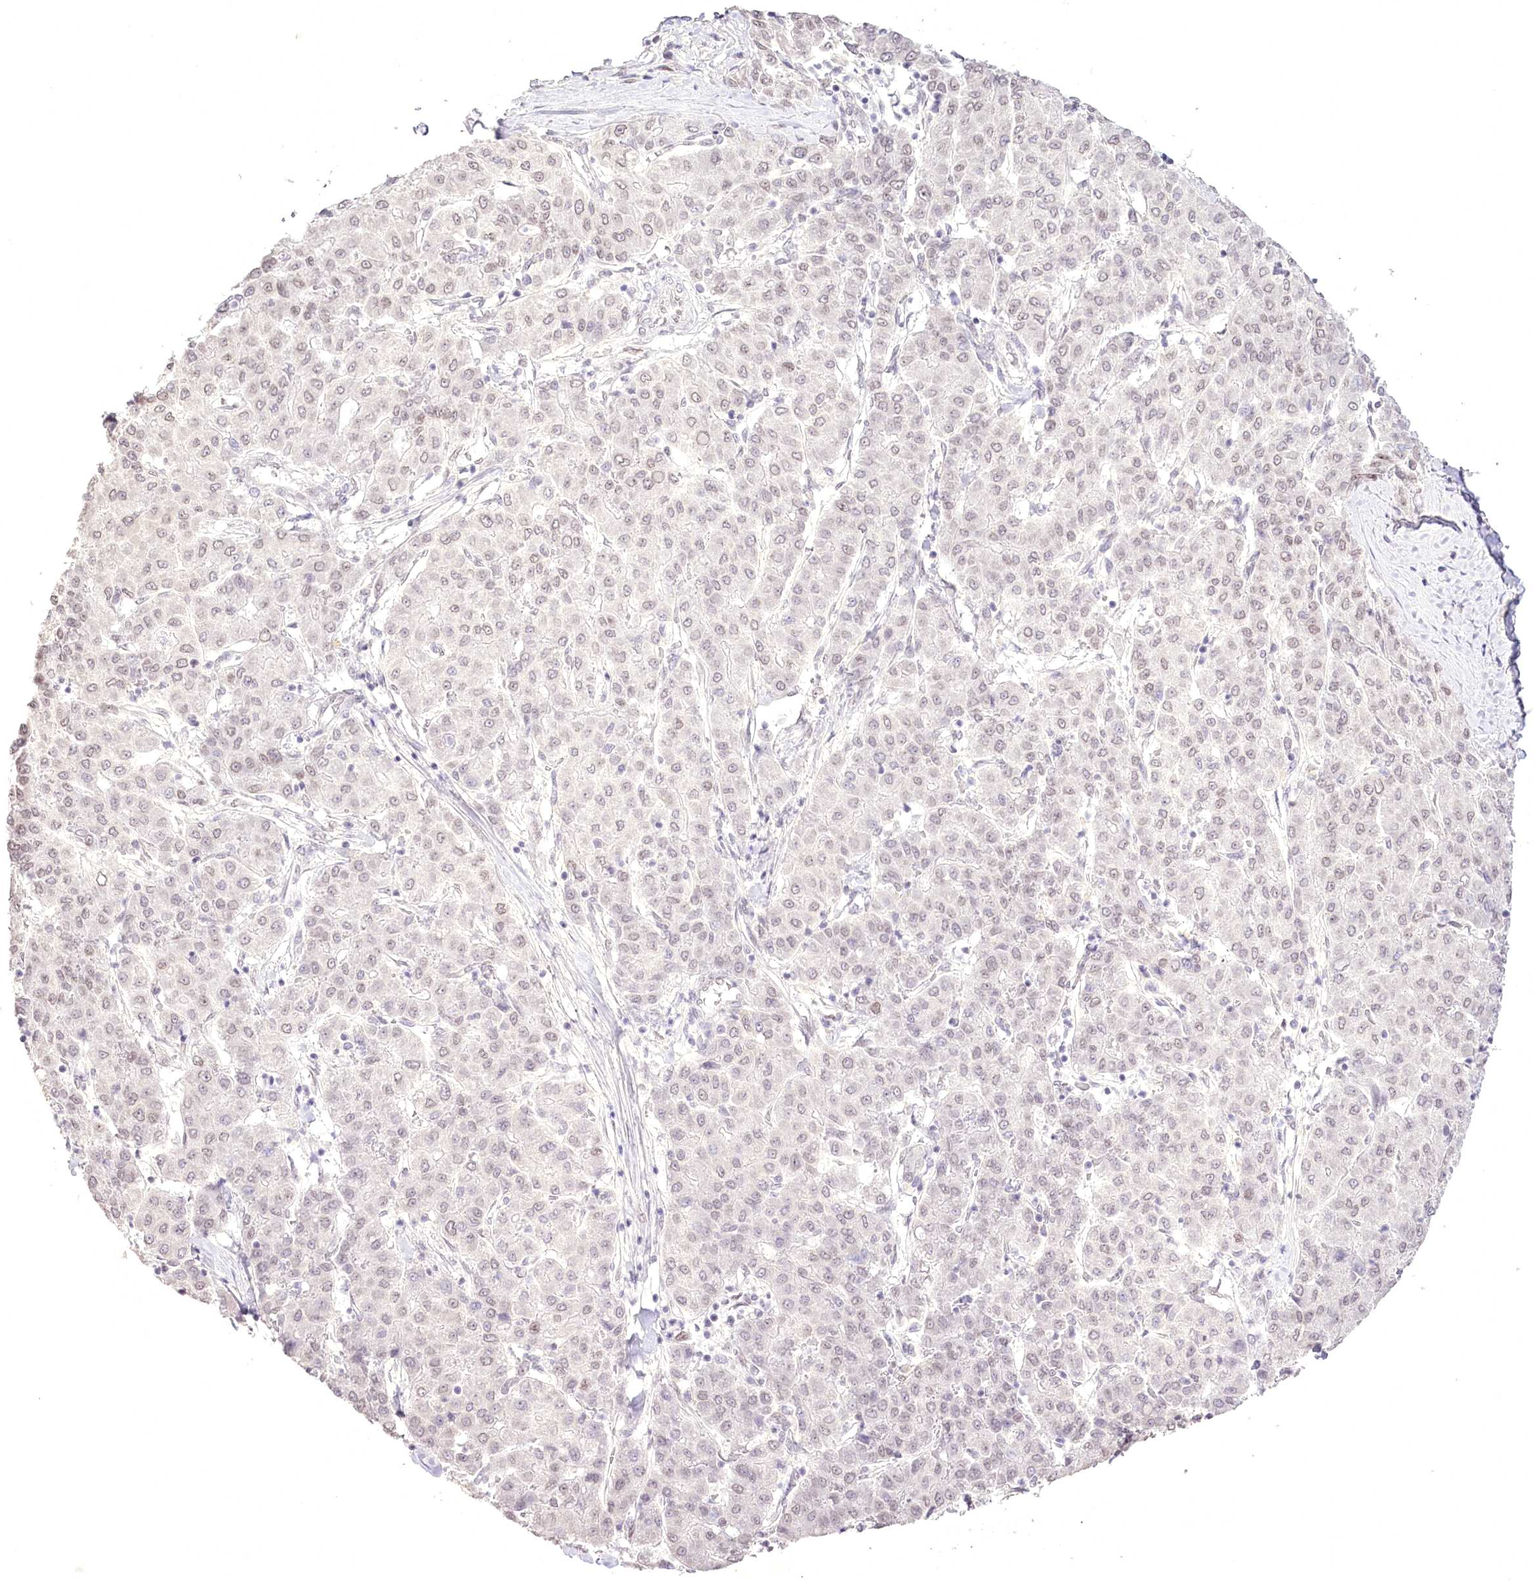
{"staining": {"intensity": "weak", "quantity": "25%-75%", "location": "nuclear"}, "tissue": "liver cancer", "cell_type": "Tumor cells", "image_type": "cancer", "snomed": [{"axis": "morphology", "description": "Carcinoma, Hepatocellular, NOS"}, {"axis": "topography", "description": "Liver"}], "caption": "About 25%-75% of tumor cells in human liver cancer (hepatocellular carcinoma) show weak nuclear protein expression as visualized by brown immunohistochemical staining.", "gene": "SLC39A10", "patient": {"sex": "male", "age": 65}}